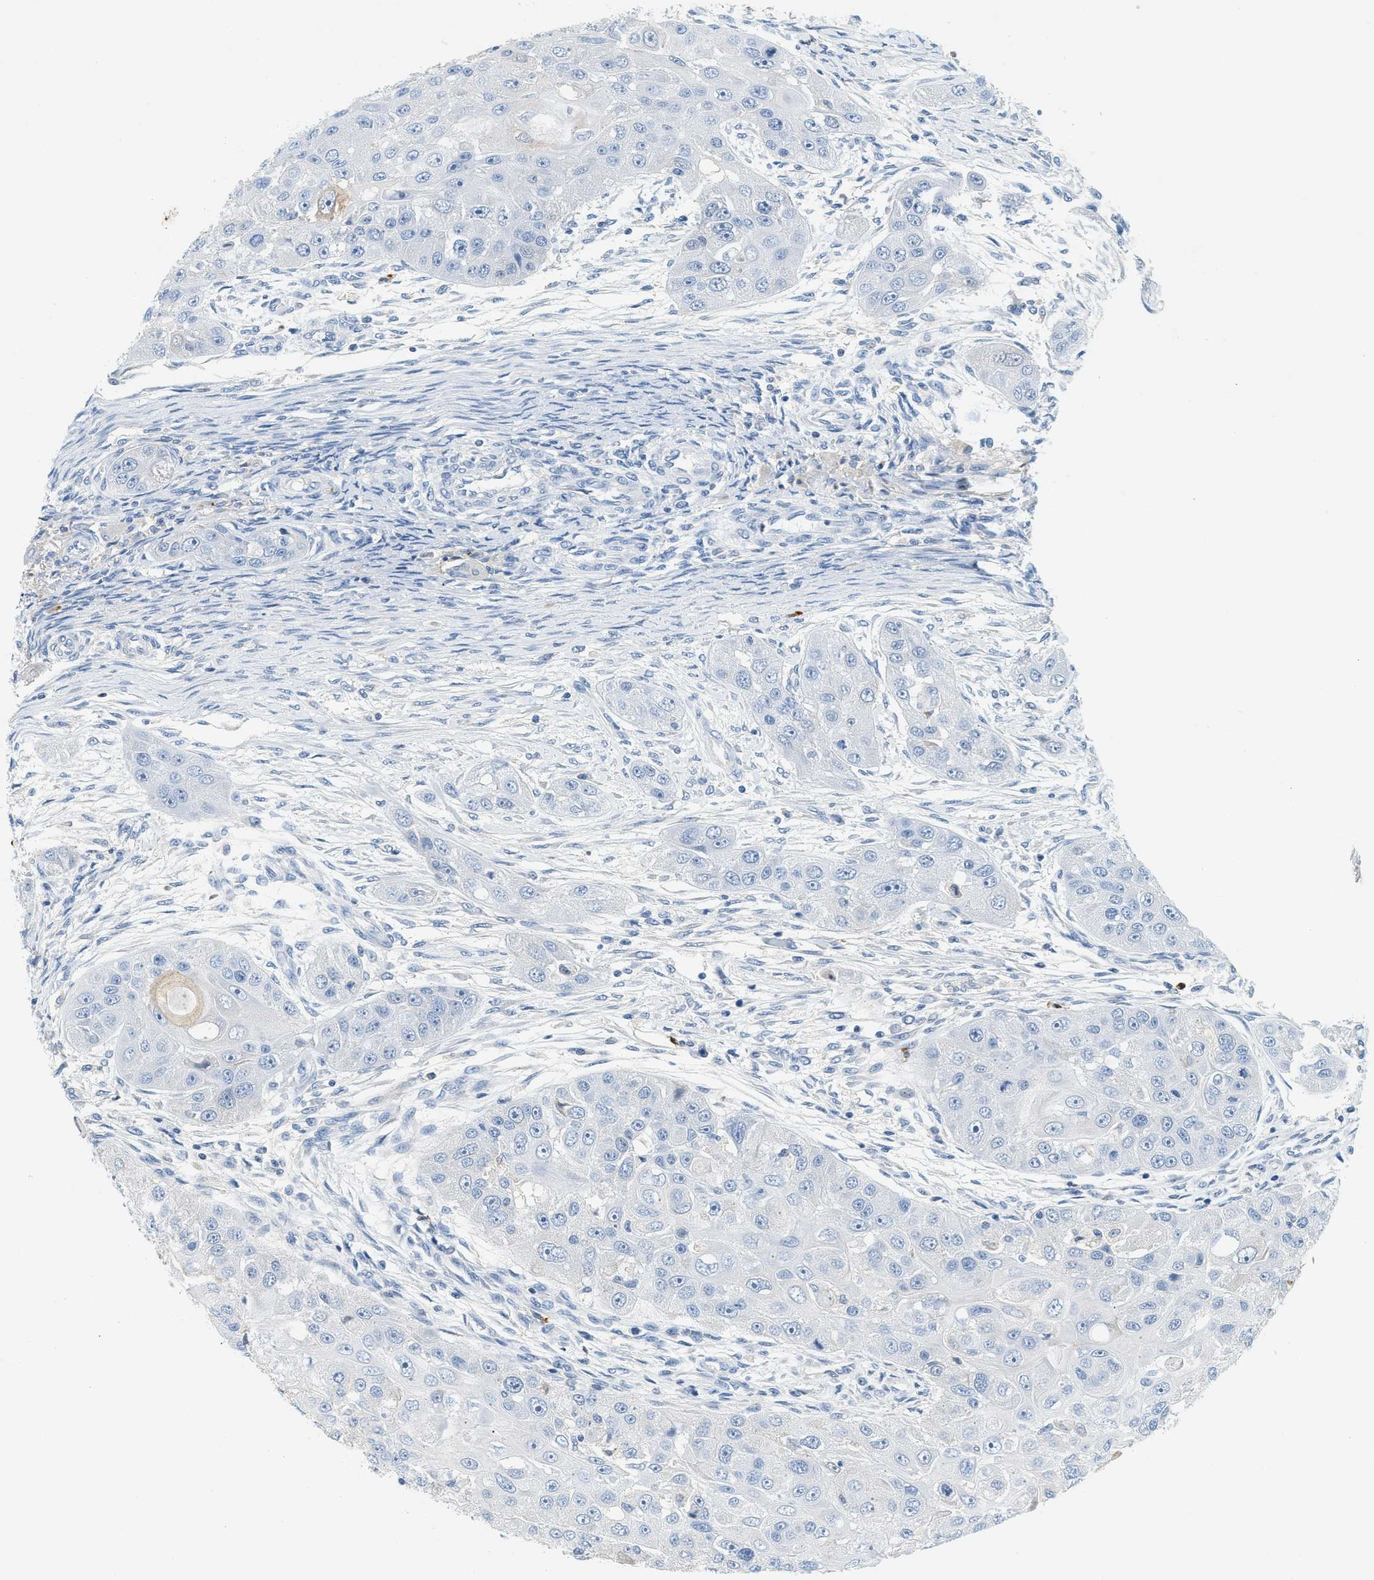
{"staining": {"intensity": "negative", "quantity": "none", "location": "none"}, "tissue": "head and neck cancer", "cell_type": "Tumor cells", "image_type": "cancer", "snomed": [{"axis": "morphology", "description": "Normal tissue, NOS"}, {"axis": "morphology", "description": "Squamous cell carcinoma, NOS"}, {"axis": "topography", "description": "Skeletal muscle"}, {"axis": "topography", "description": "Head-Neck"}], "caption": "Immunohistochemistry (IHC) photomicrograph of neoplastic tissue: human head and neck squamous cell carcinoma stained with DAB demonstrates no significant protein staining in tumor cells.", "gene": "LCN2", "patient": {"sex": "male", "age": 51}}